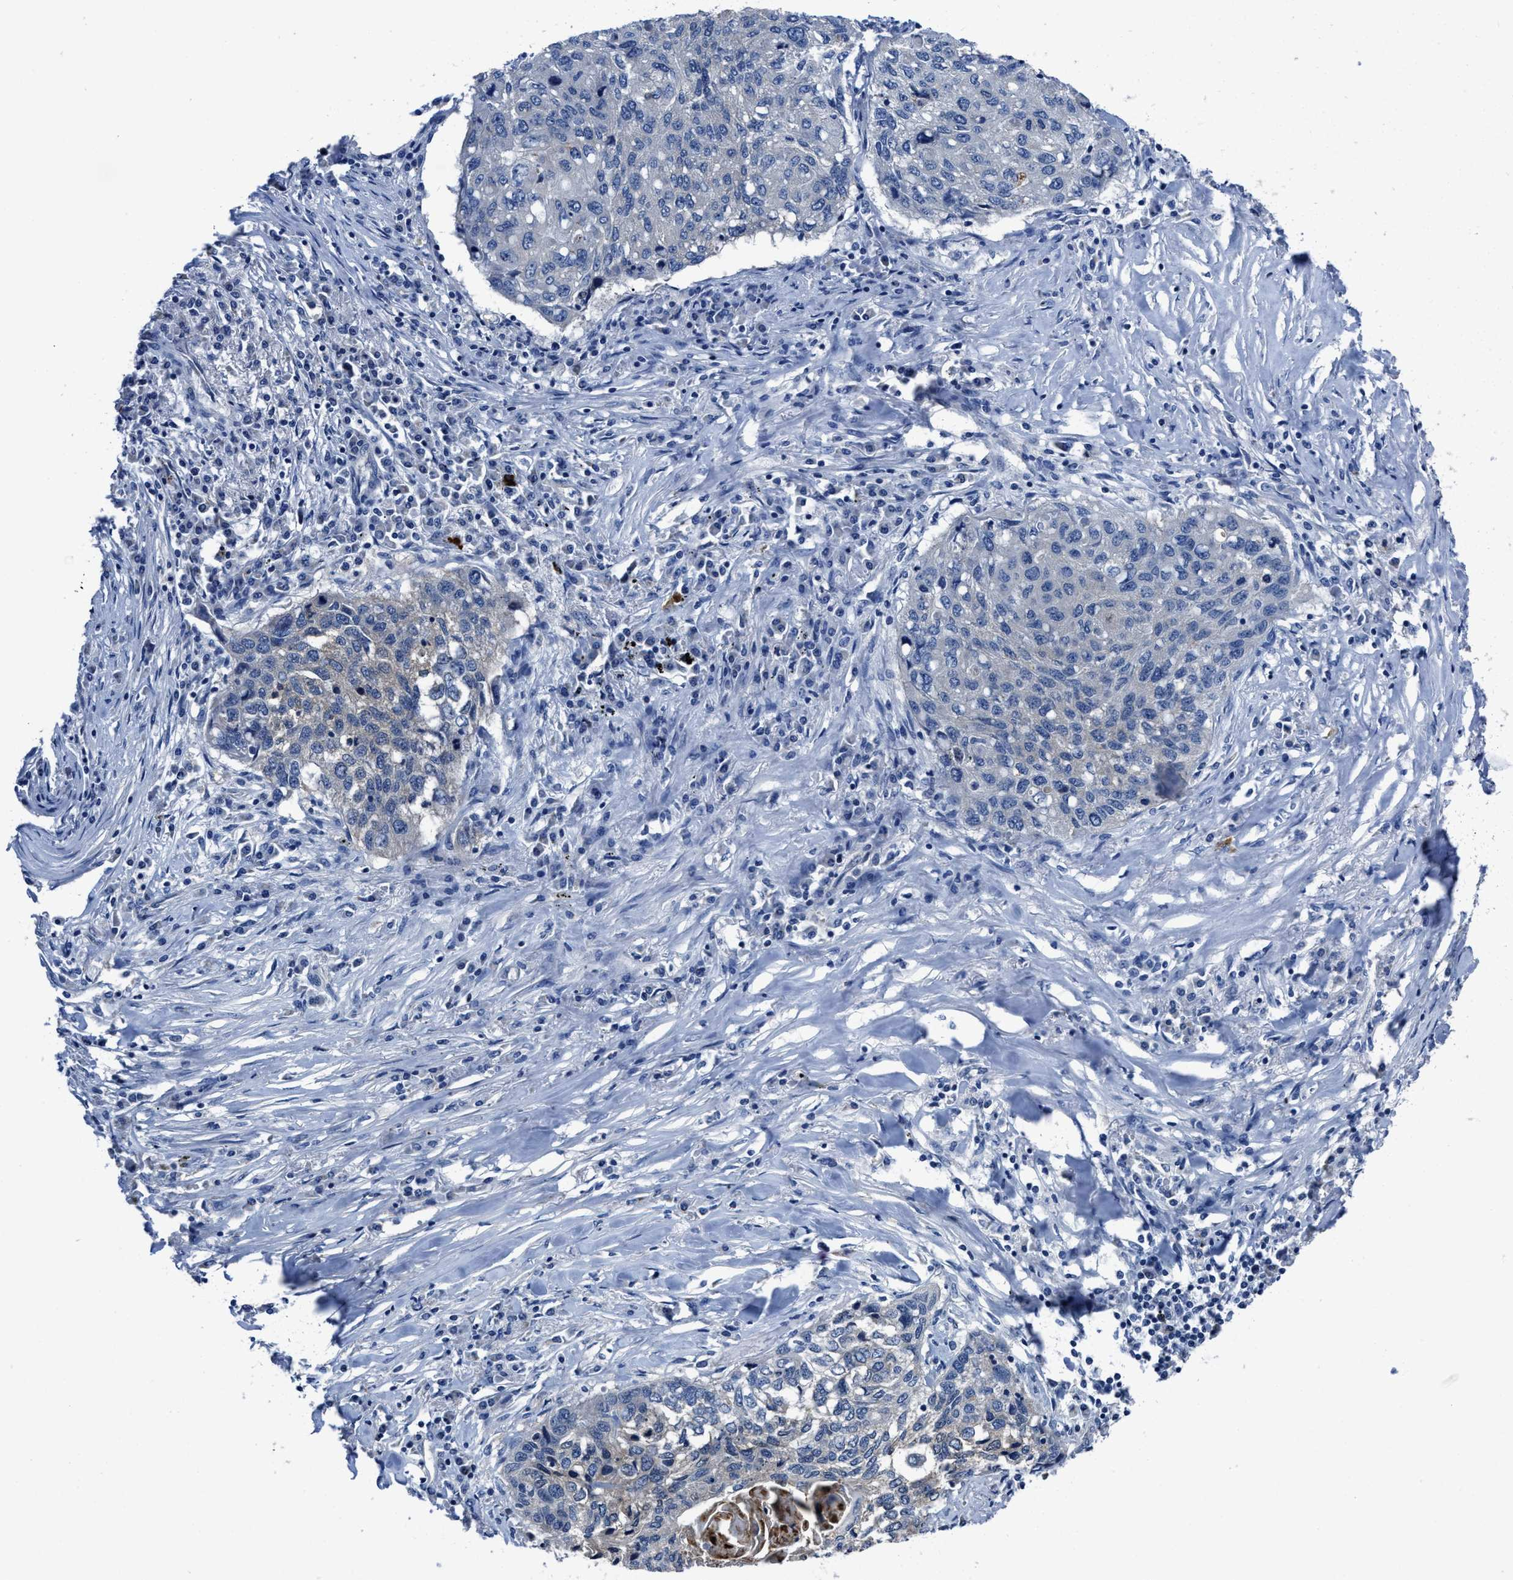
{"staining": {"intensity": "negative", "quantity": "none", "location": "none"}, "tissue": "lung cancer", "cell_type": "Tumor cells", "image_type": "cancer", "snomed": [{"axis": "morphology", "description": "Squamous cell carcinoma, NOS"}, {"axis": "topography", "description": "Lung"}], "caption": "Lung cancer (squamous cell carcinoma) was stained to show a protein in brown. There is no significant expression in tumor cells.", "gene": "GHITM", "patient": {"sex": "female", "age": 63}}